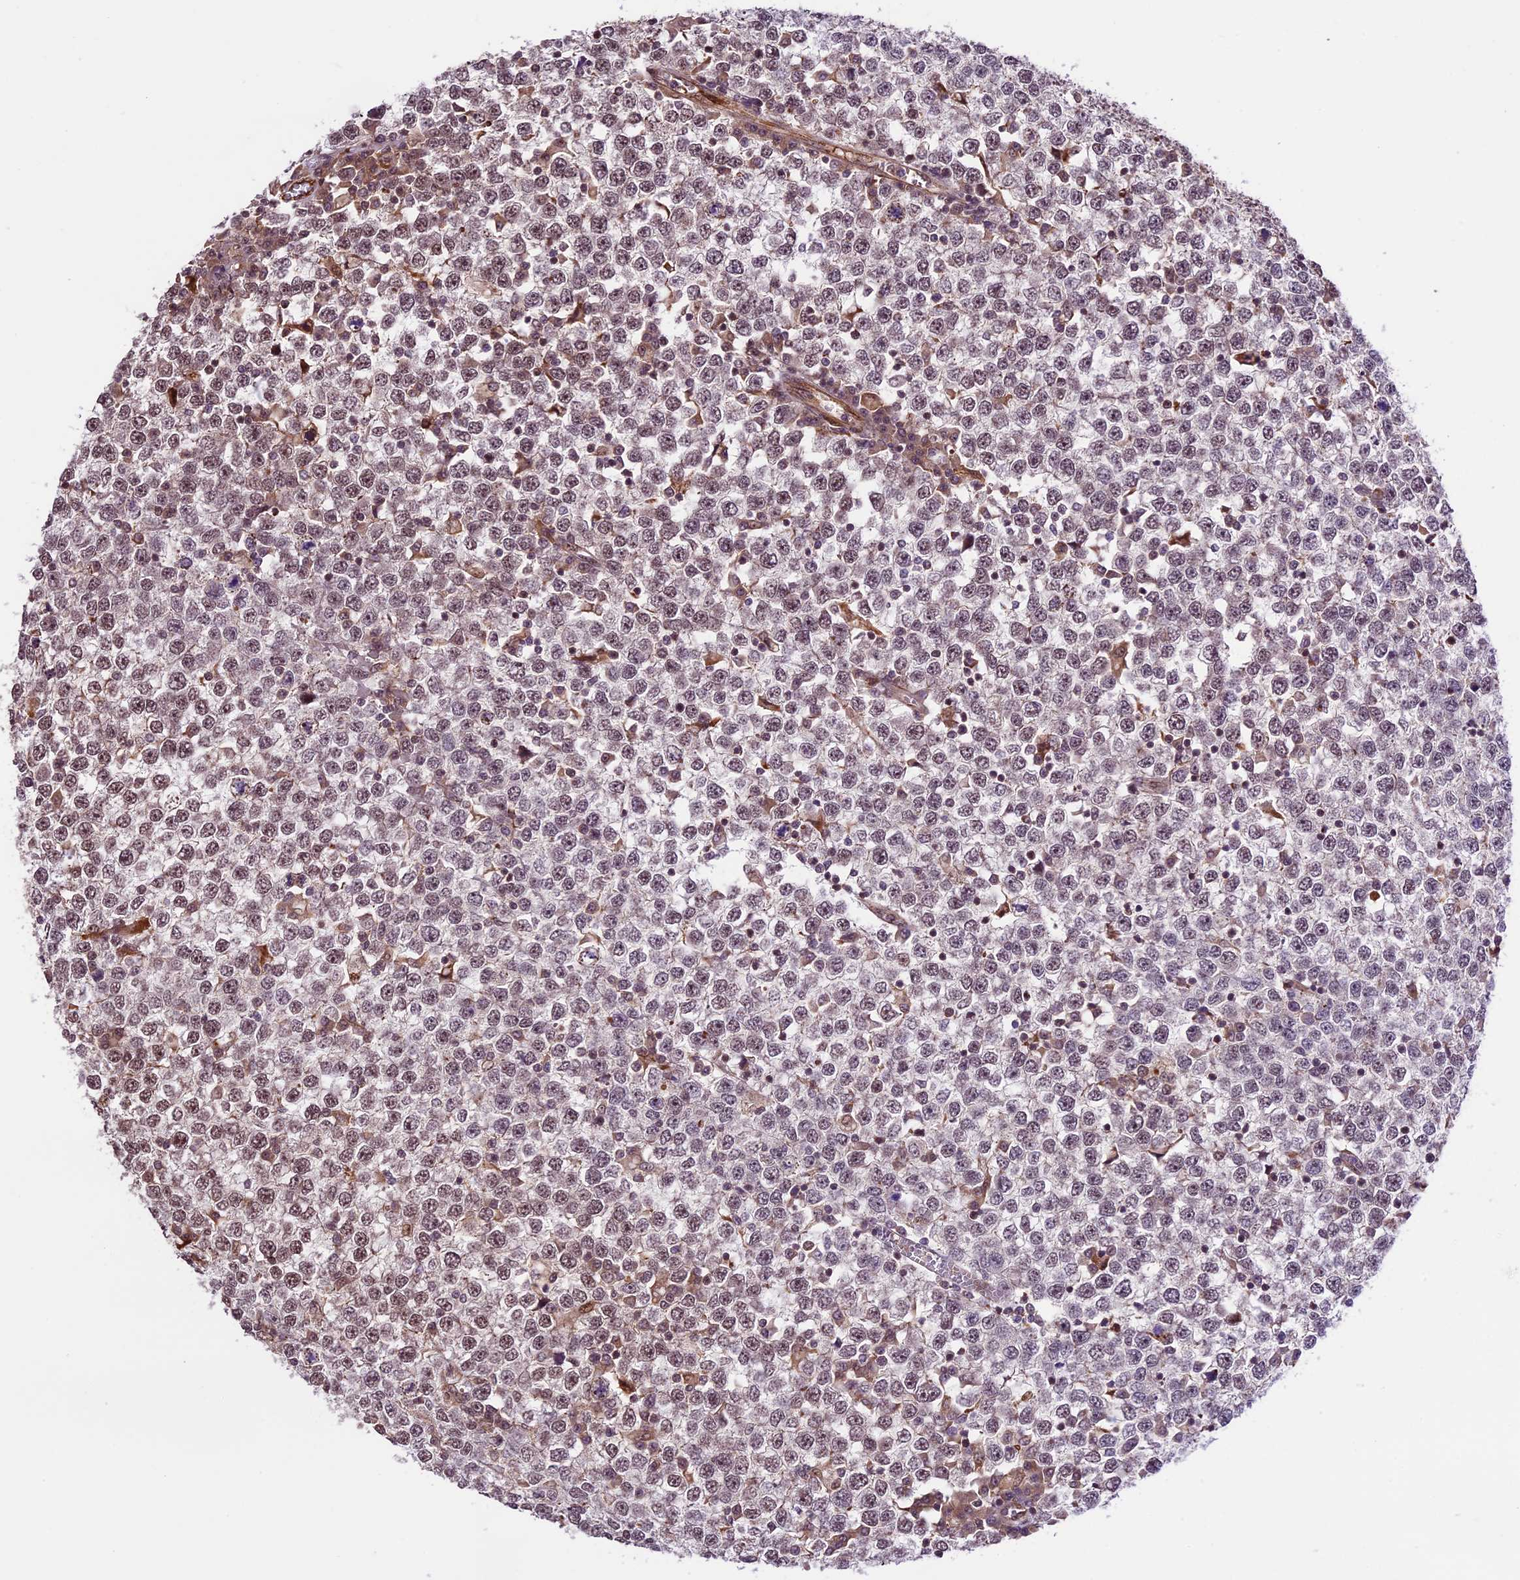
{"staining": {"intensity": "moderate", "quantity": ">75%", "location": "nuclear"}, "tissue": "testis cancer", "cell_type": "Tumor cells", "image_type": "cancer", "snomed": [{"axis": "morphology", "description": "Seminoma, NOS"}, {"axis": "topography", "description": "Testis"}], "caption": "This histopathology image demonstrates IHC staining of human seminoma (testis), with medium moderate nuclear expression in approximately >75% of tumor cells.", "gene": "DHX38", "patient": {"sex": "male", "age": 65}}